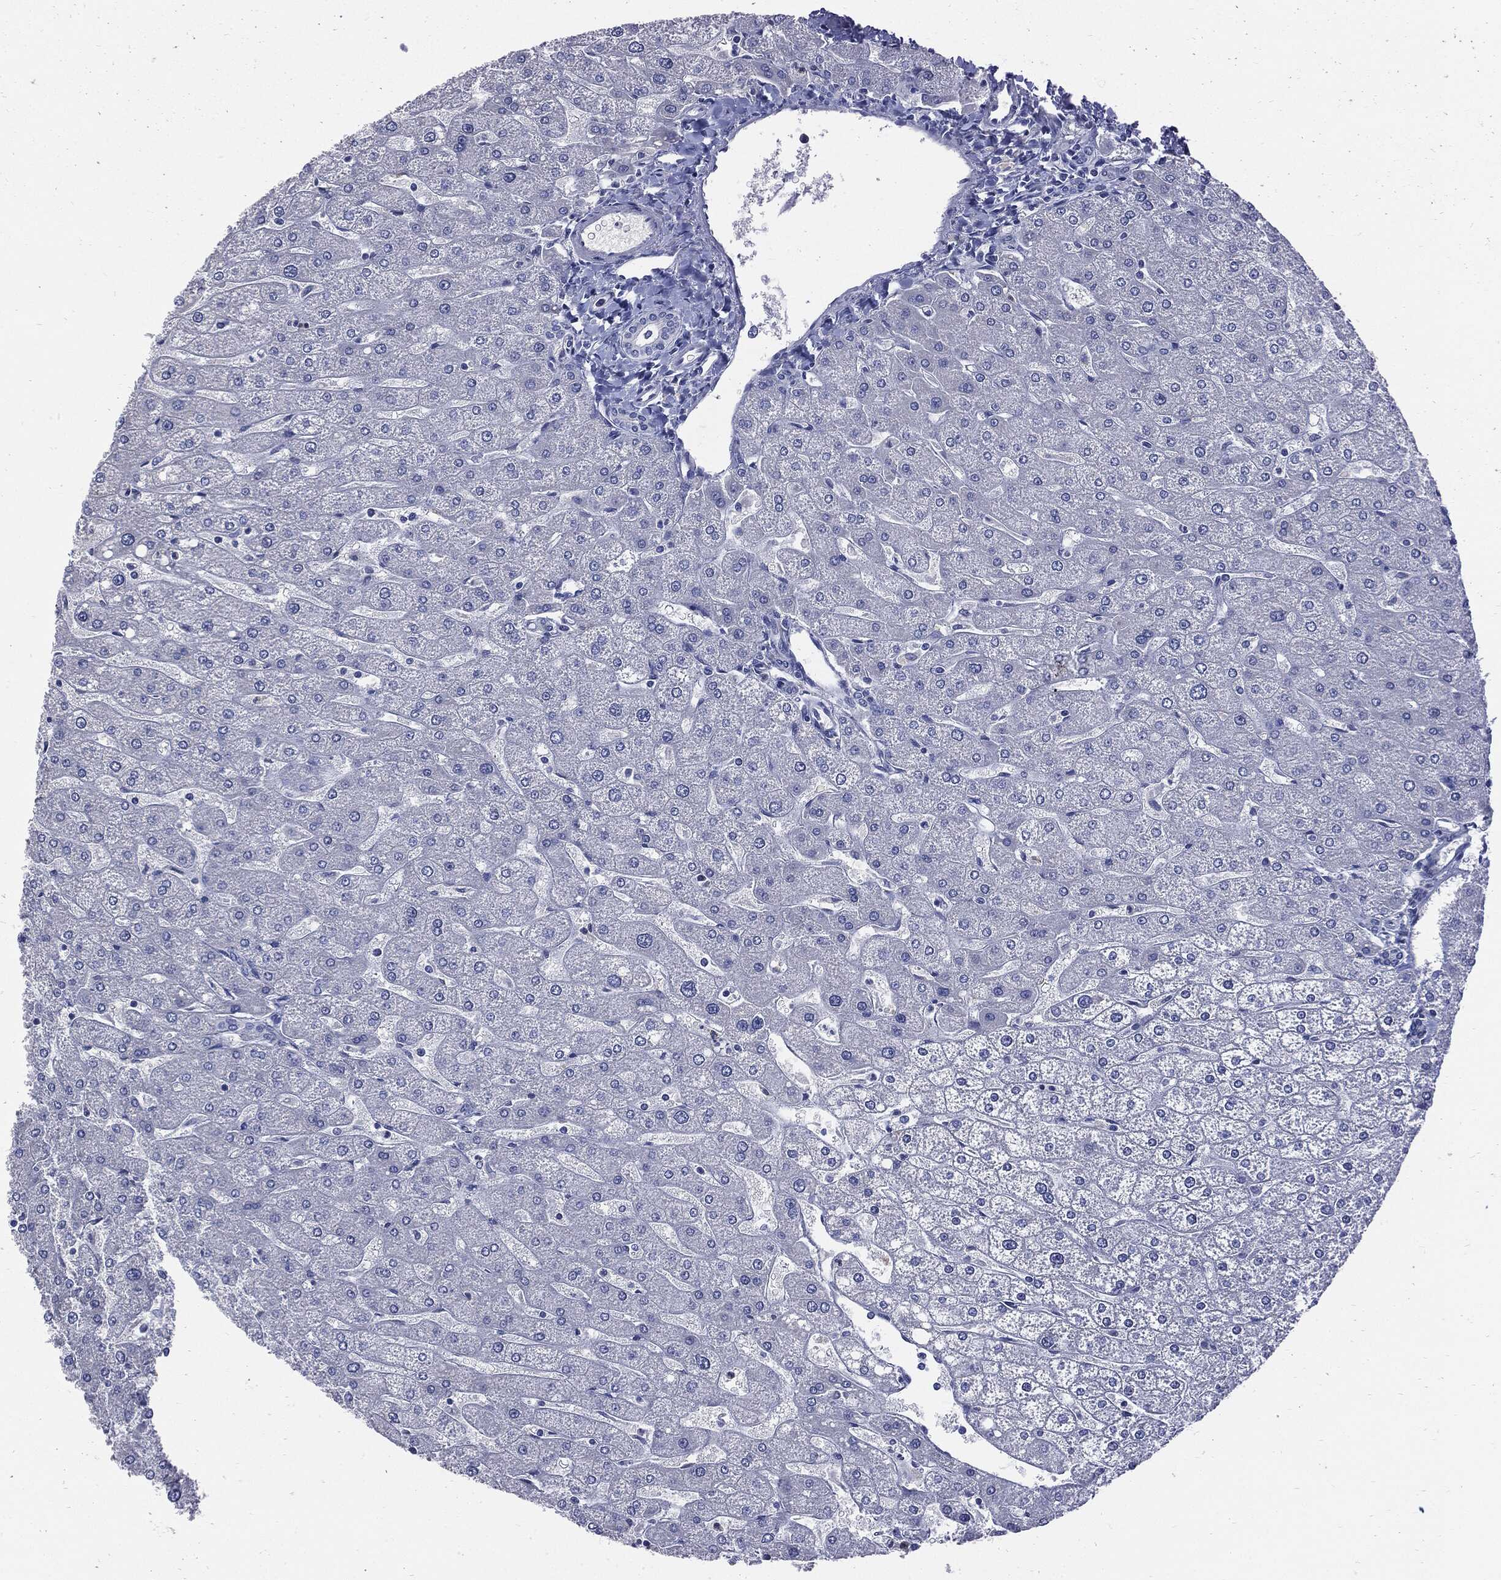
{"staining": {"intensity": "negative", "quantity": "none", "location": "none"}, "tissue": "liver", "cell_type": "Cholangiocytes", "image_type": "normal", "snomed": [{"axis": "morphology", "description": "Normal tissue, NOS"}, {"axis": "topography", "description": "Liver"}], "caption": "IHC micrograph of normal liver: liver stained with DAB exhibits no significant protein expression in cholangiocytes. (Brightfield microscopy of DAB IHC at high magnification).", "gene": "CPE", "patient": {"sex": "male", "age": 67}}